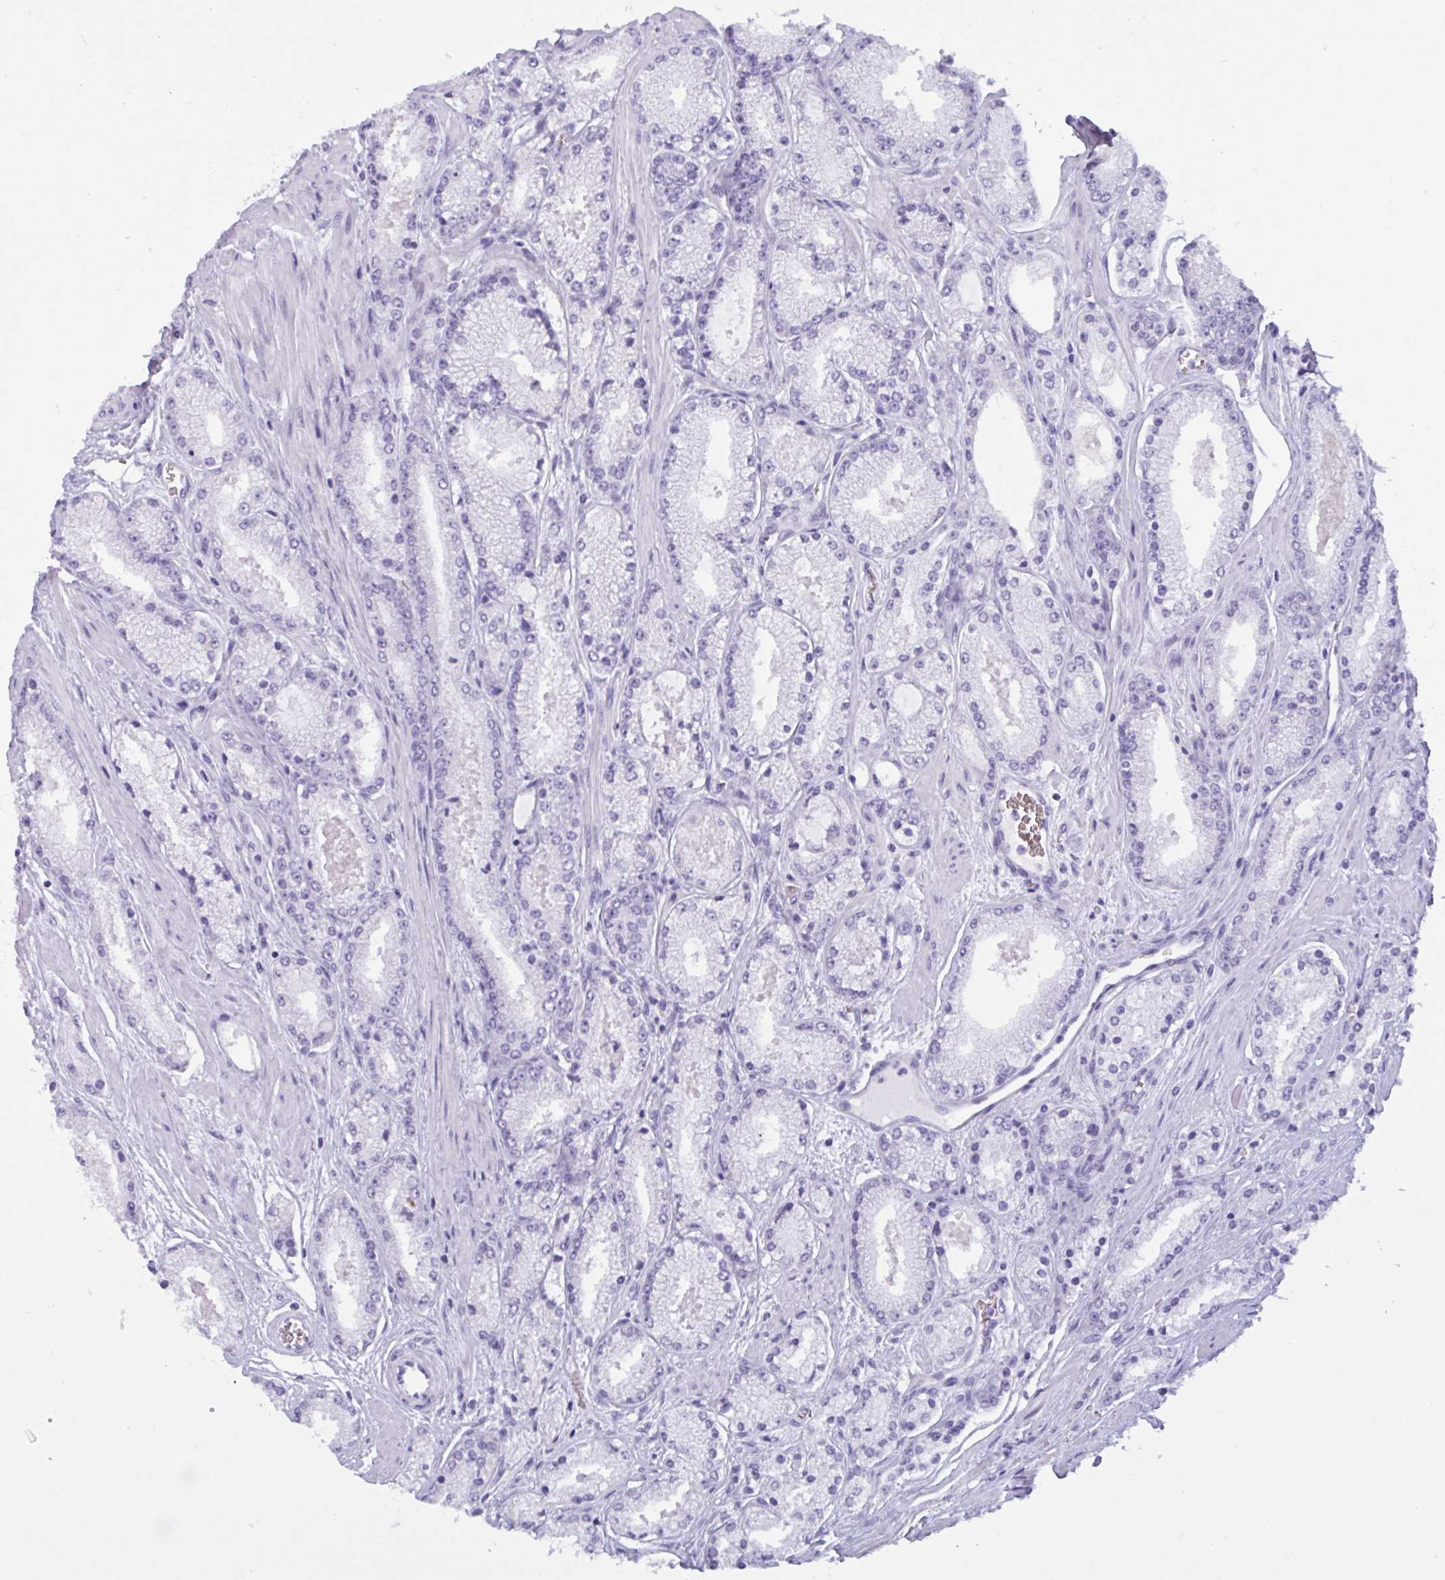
{"staining": {"intensity": "negative", "quantity": "none", "location": "none"}, "tissue": "prostate cancer", "cell_type": "Tumor cells", "image_type": "cancer", "snomed": [{"axis": "morphology", "description": "Adenocarcinoma, High grade"}, {"axis": "topography", "description": "Prostate"}], "caption": "A high-resolution image shows immunohistochemistry (IHC) staining of prostate high-grade adenocarcinoma, which demonstrates no significant staining in tumor cells.", "gene": "SLC2A1", "patient": {"sex": "male", "age": 63}}